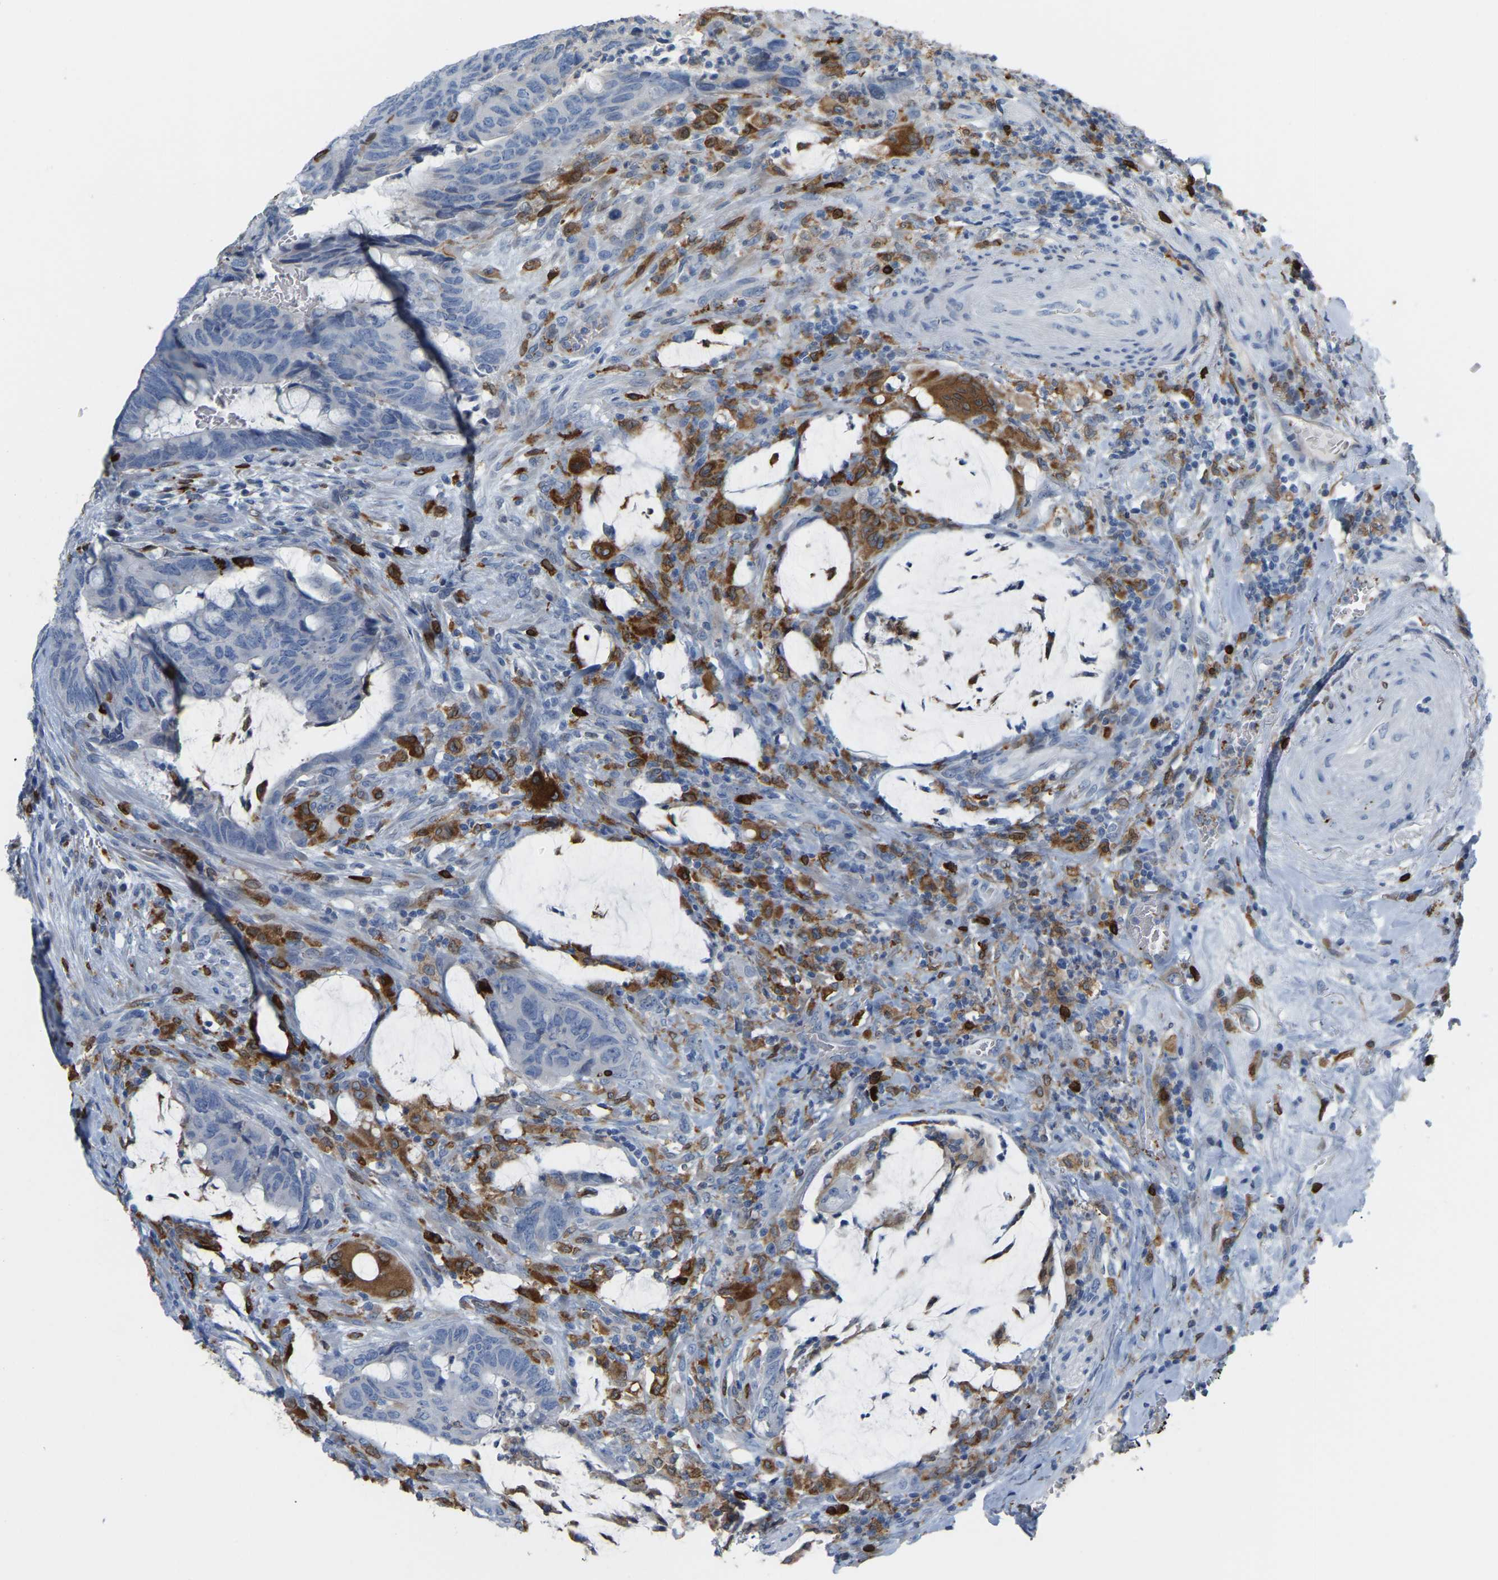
{"staining": {"intensity": "negative", "quantity": "none", "location": "none"}, "tissue": "colorectal cancer", "cell_type": "Tumor cells", "image_type": "cancer", "snomed": [{"axis": "morphology", "description": "Normal tissue, NOS"}, {"axis": "morphology", "description": "Adenocarcinoma, NOS"}, {"axis": "topography", "description": "Rectum"}, {"axis": "topography", "description": "Peripheral nerve tissue"}], "caption": "The histopathology image demonstrates no staining of tumor cells in colorectal cancer (adenocarcinoma). The staining is performed using DAB (3,3'-diaminobenzidine) brown chromogen with nuclei counter-stained in using hematoxylin.", "gene": "PTGS1", "patient": {"sex": "male", "age": 92}}